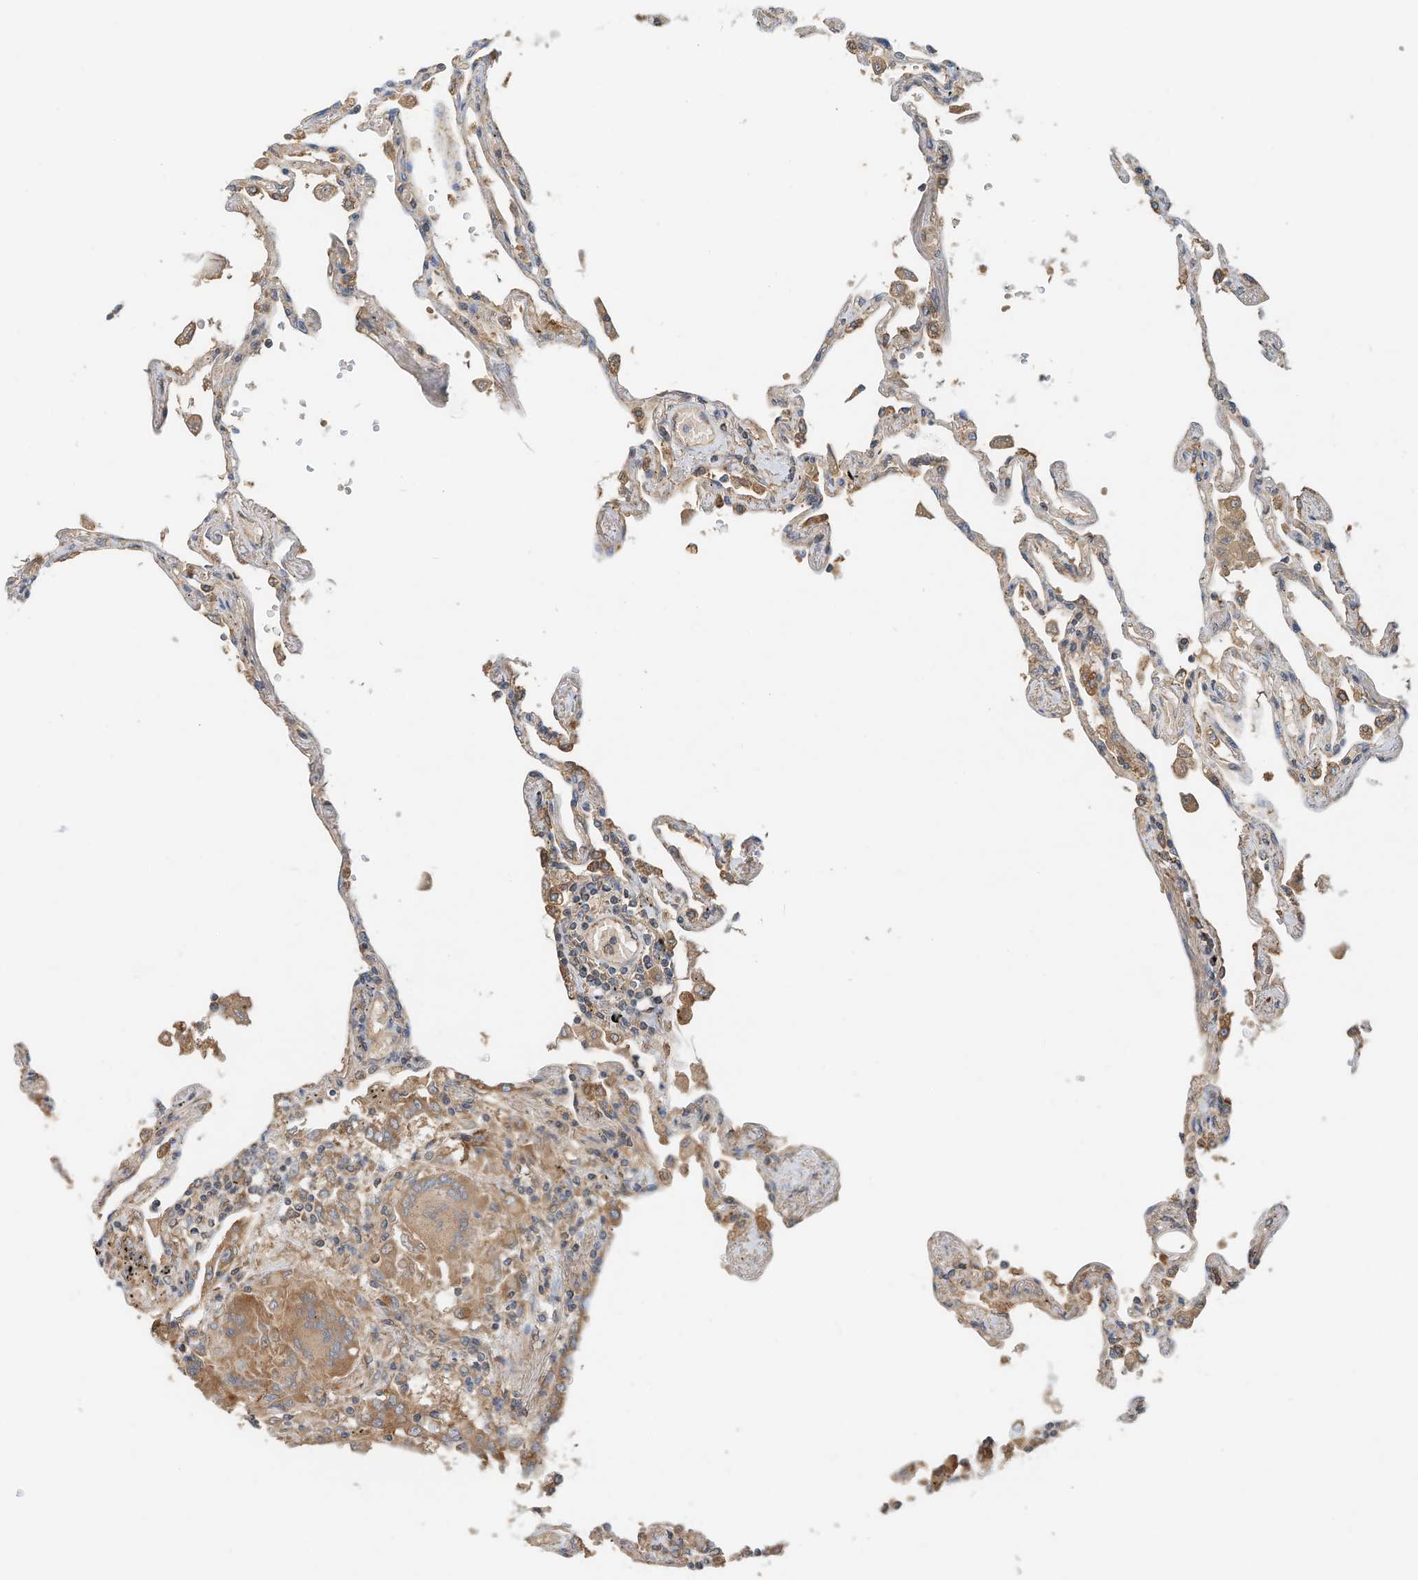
{"staining": {"intensity": "moderate", "quantity": "25%-75%", "location": "cytoplasmic/membranous"}, "tissue": "lung", "cell_type": "Alveolar cells", "image_type": "normal", "snomed": [{"axis": "morphology", "description": "Normal tissue, NOS"}, {"axis": "topography", "description": "Lung"}], "caption": "Immunohistochemistry (IHC) image of normal lung: human lung stained using IHC exhibits medium levels of moderate protein expression localized specifically in the cytoplasmic/membranous of alveolar cells, appearing as a cytoplasmic/membranous brown color.", "gene": "CPAMD8", "patient": {"sex": "female", "age": 67}}